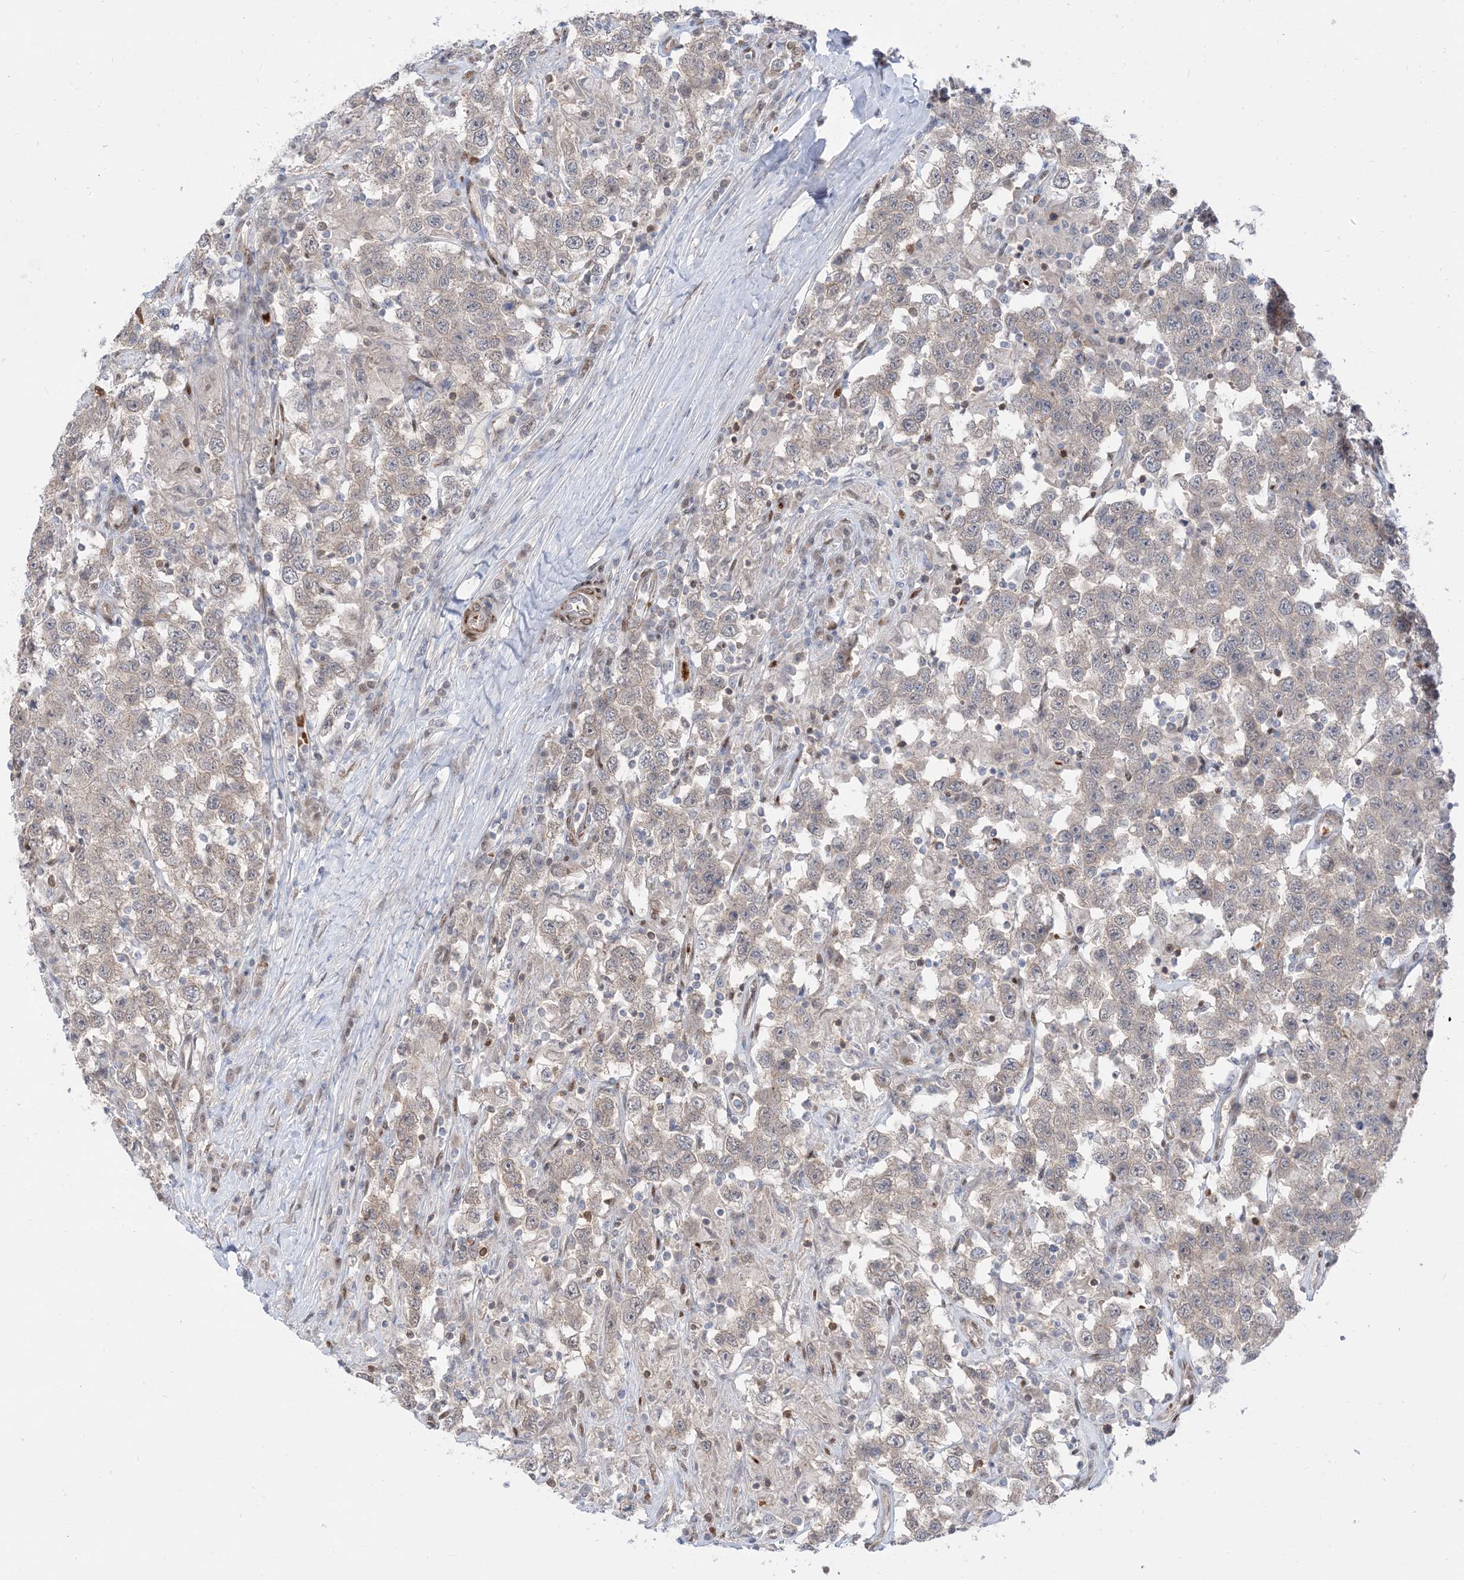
{"staining": {"intensity": "negative", "quantity": "none", "location": "none"}, "tissue": "testis cancer", "cell_type": "Tumor cells", "image_type": "cancer", "snomed": [{"axis": "morphology", "description": "Seminoma, NOS"}, {"axis": "topography", "description": "Testis"}], "caption": "The histopathology image displays no significant staining in tumor cells of seminoma (testis).", "gene": "RIN1", "patient": {"sex": "male", "age": 41}}